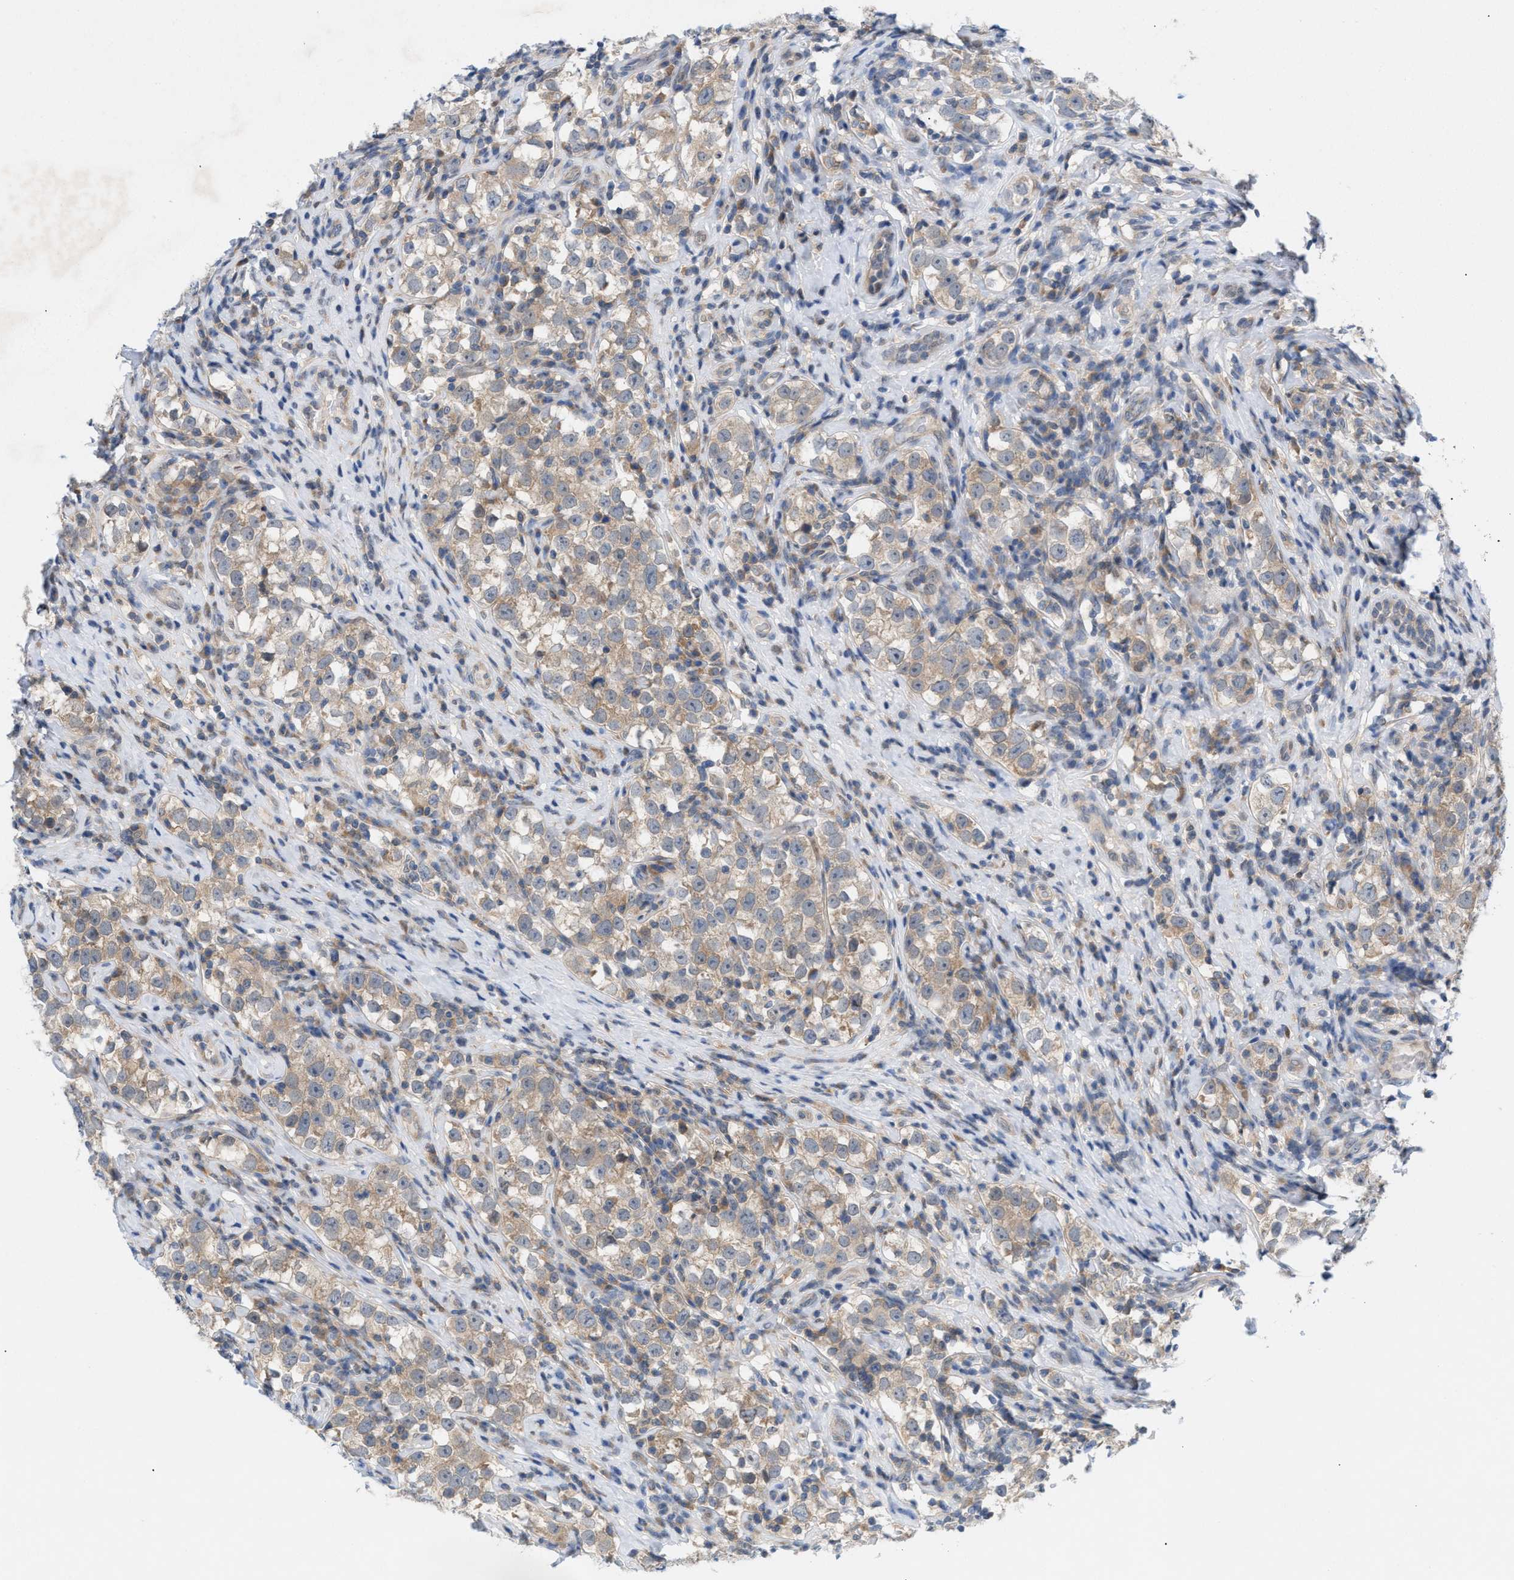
{"staining": {"intensity": "weak", "quantity": ">75%", "location": "cytoplasmic/membranous"}, "tissue": "testis cancer", "cell_type": "Tumor cells", "image_type": "cancer", "snomed": [{"axis": "morphology", "description": "Normal tissue, NOS"}, {"axis": "morphology", "description": "Seminoma, NOS"}, {"axis": "topography", "description": "Testis"}], "caption": "A histopathology image of human testis cancer stained for a protein shows weak cytoplasmic/membranous brown staining in tumor cells. (brown staining indicates protein expression, while blue staining denotes nuclei).", "gene": "WIPI2", "patient": {"sex": "male", "age": 43}}